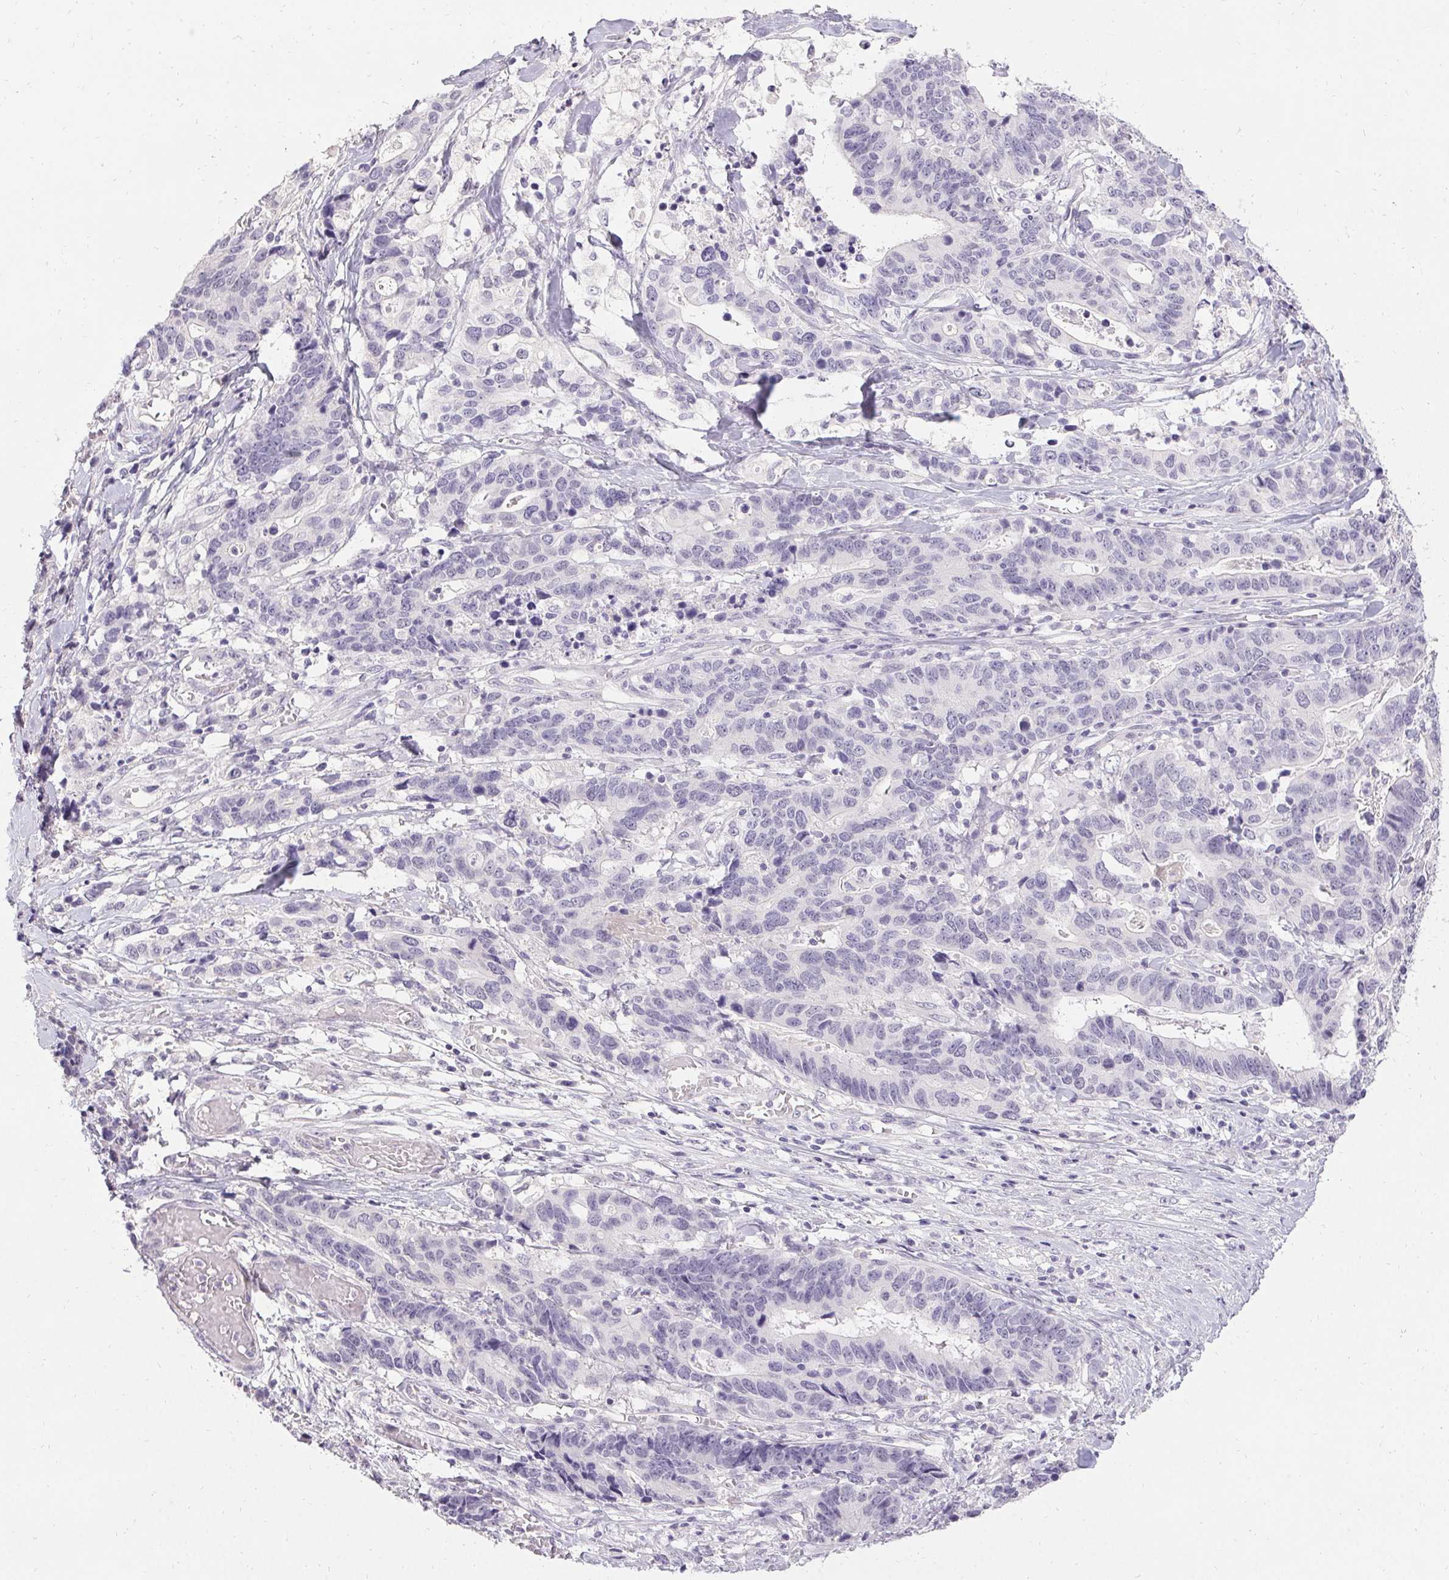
{"staining": {"intensity": "negative", "quantity": "none", "location": "none"}, "tissue": "stomach cancer", "cell_type": "Tumor cells", "image_type": "cancer", "snomed": [{"axis": "morphology", "description": "Adenocarcinoma, NOS"}, {"axis": "topography", "description": "Stomach, upper"}], "caption": "This photomicrograph is of stomach cancer (adenocarcinoma) stained with immunohistochemistry to label a protein in brown with the nuclei are counter-stained blue. There is no staining in tumor cells.", "gene": "PMEL", "patient": {"sex": "female", "age": 67}}